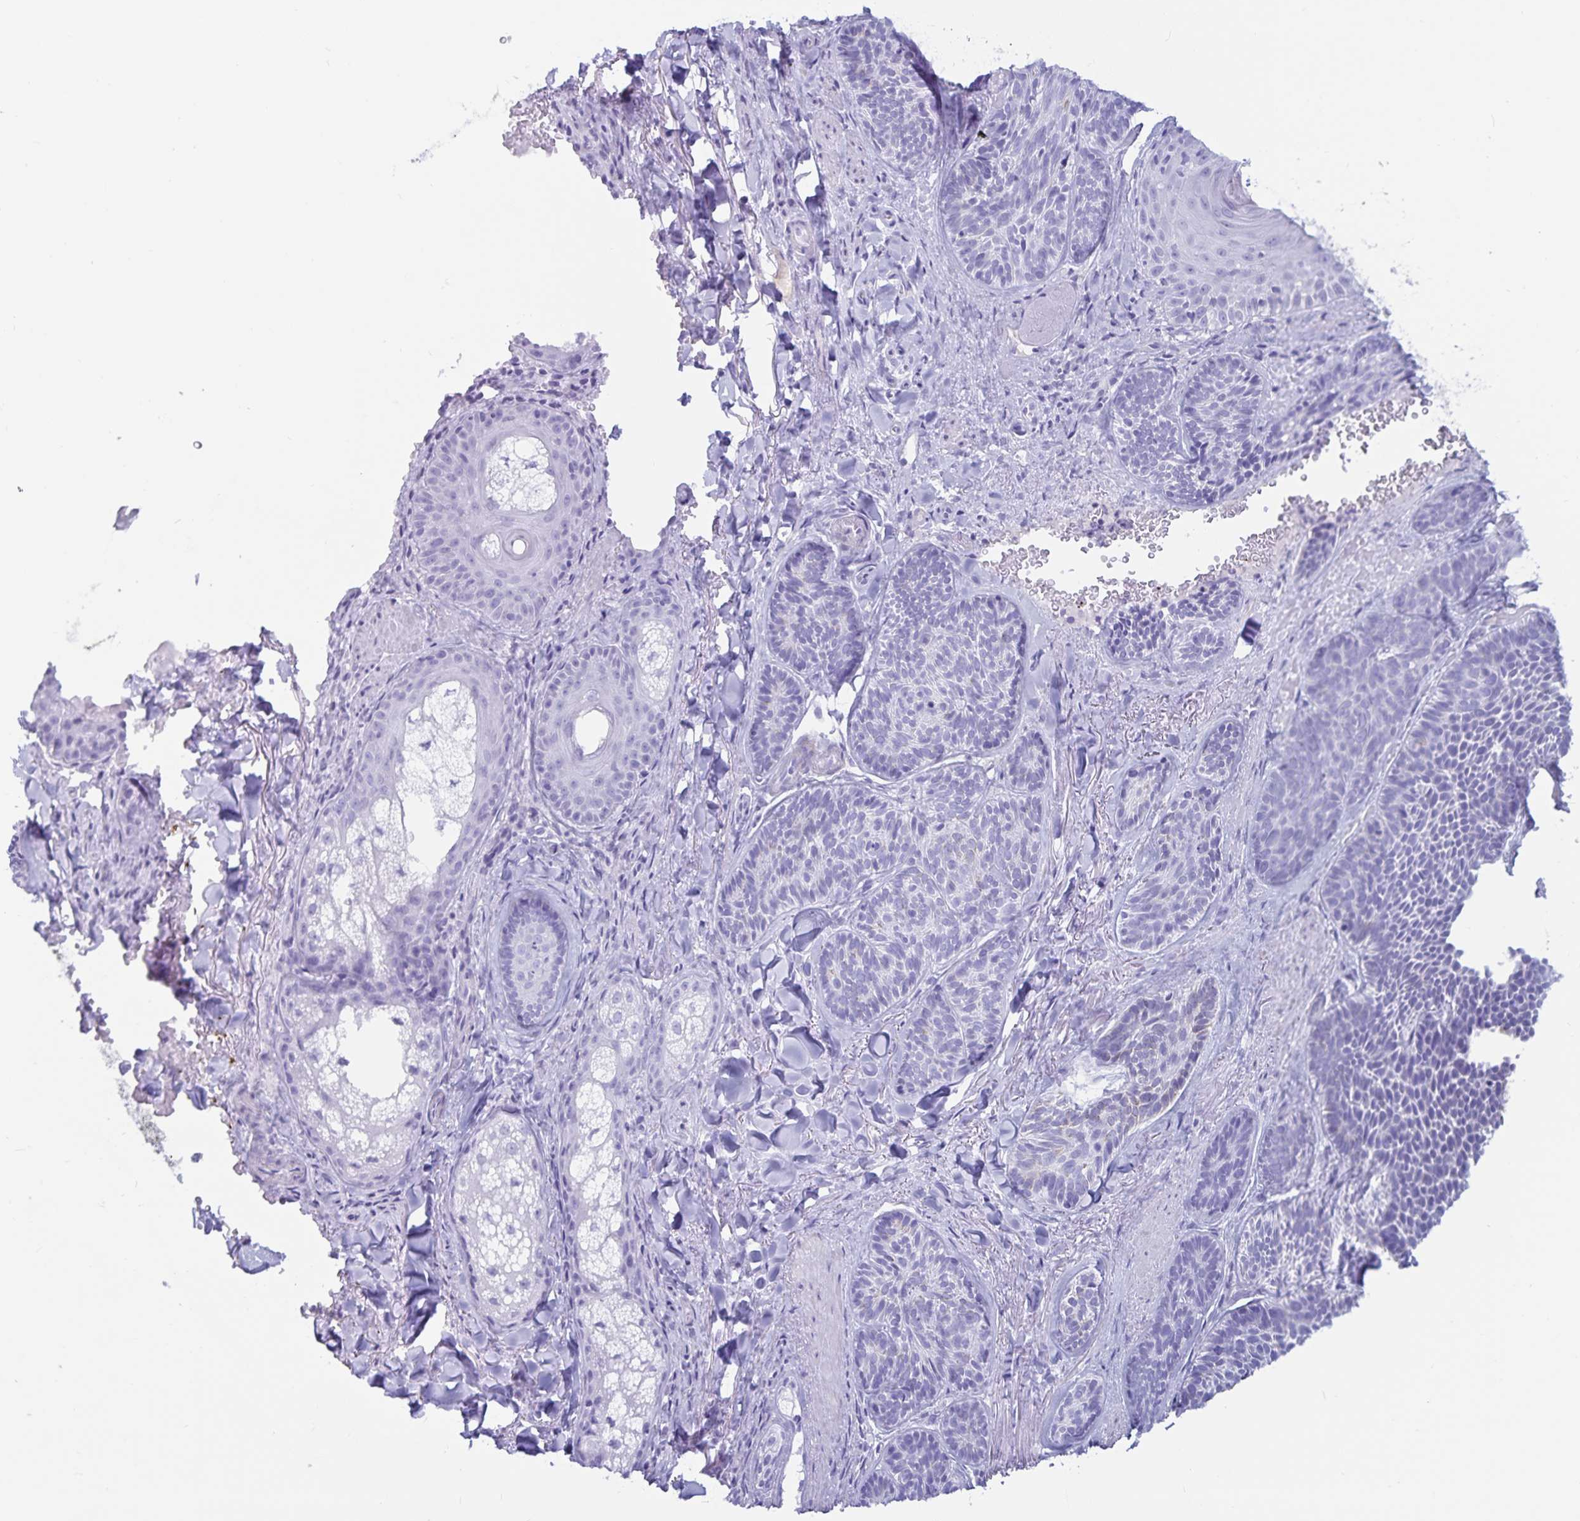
{"staining": {"intensity": "negative", "quantity": "none", "location": "none"}, "tissue": "skin cancer", "cell_type": "Tumor cells", "image_type": "cancer", "snomed": [{"axis": "morphology", "description": "Basal cell carcinoma"}, {"axis": "topography", "description": "Skin"}], "caption": "Human basal cell carcinoma (skin) stained for a protein using IHC demonstrates no positivity in tumor cells.", "gene": "GPR137", "patient": {"sex": "male", "age": 81}}